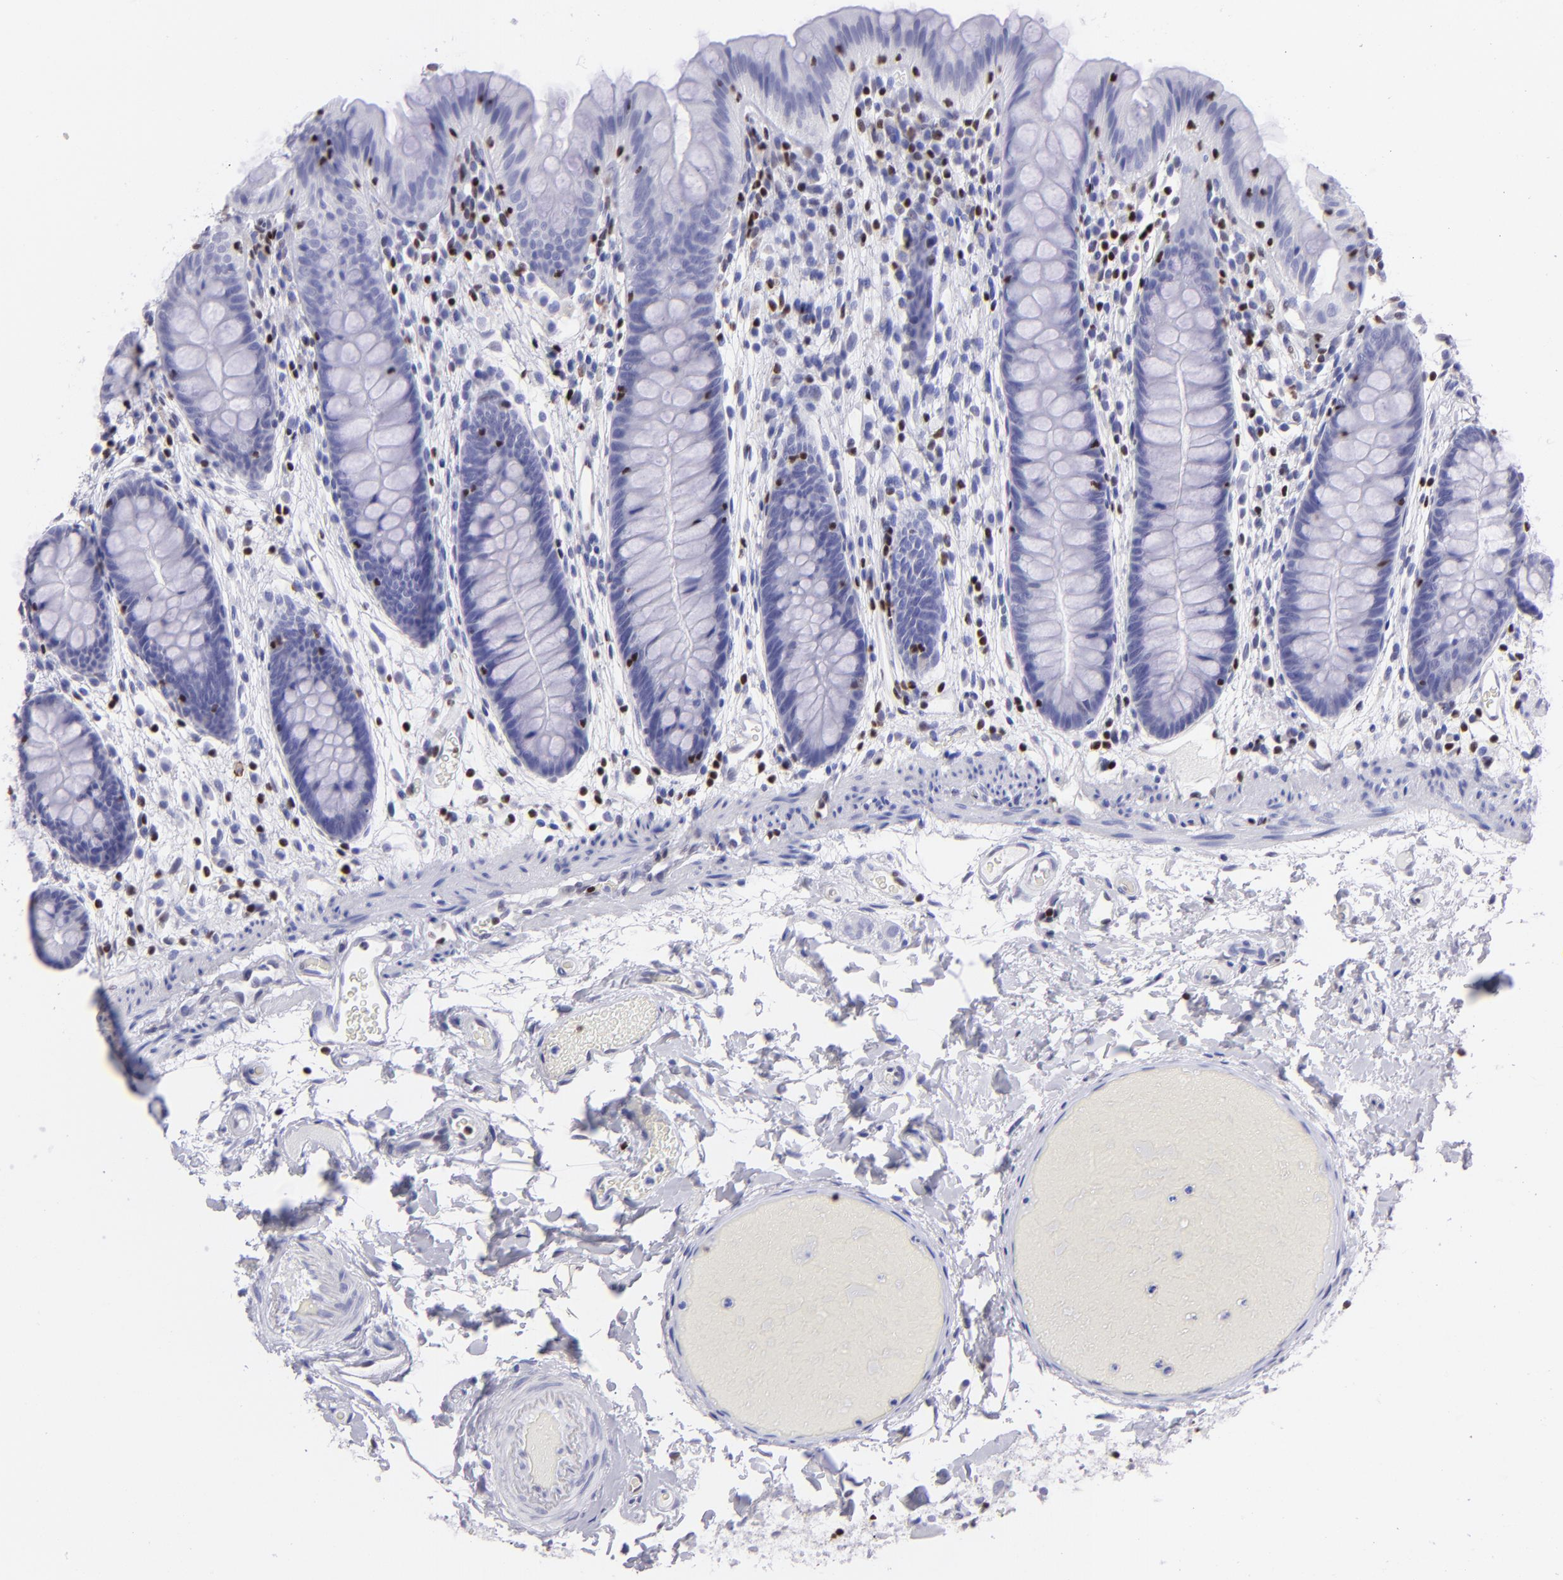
{"staining": {"intensity": "negative", "quantity": "none", "location": "cytoplasmic/membranous"}, "tissue": "colon", "cell_type": "Endothelial cells", "image_type": "normal", "snomed": [{"axis": "morphology", "description": "Normal tissue, NOS"}, {"axis": "topography", "description": "Smooth muscle"}, {"axis": "topography", "description": "Colon"}], "caption": "An immunohistochemistry (IHC) histopathology image of normal colon is shown. There is no staining in endothelial cells of colon.", "gene": "ETS1", "patient": {"sex": "male", "age": 67}}